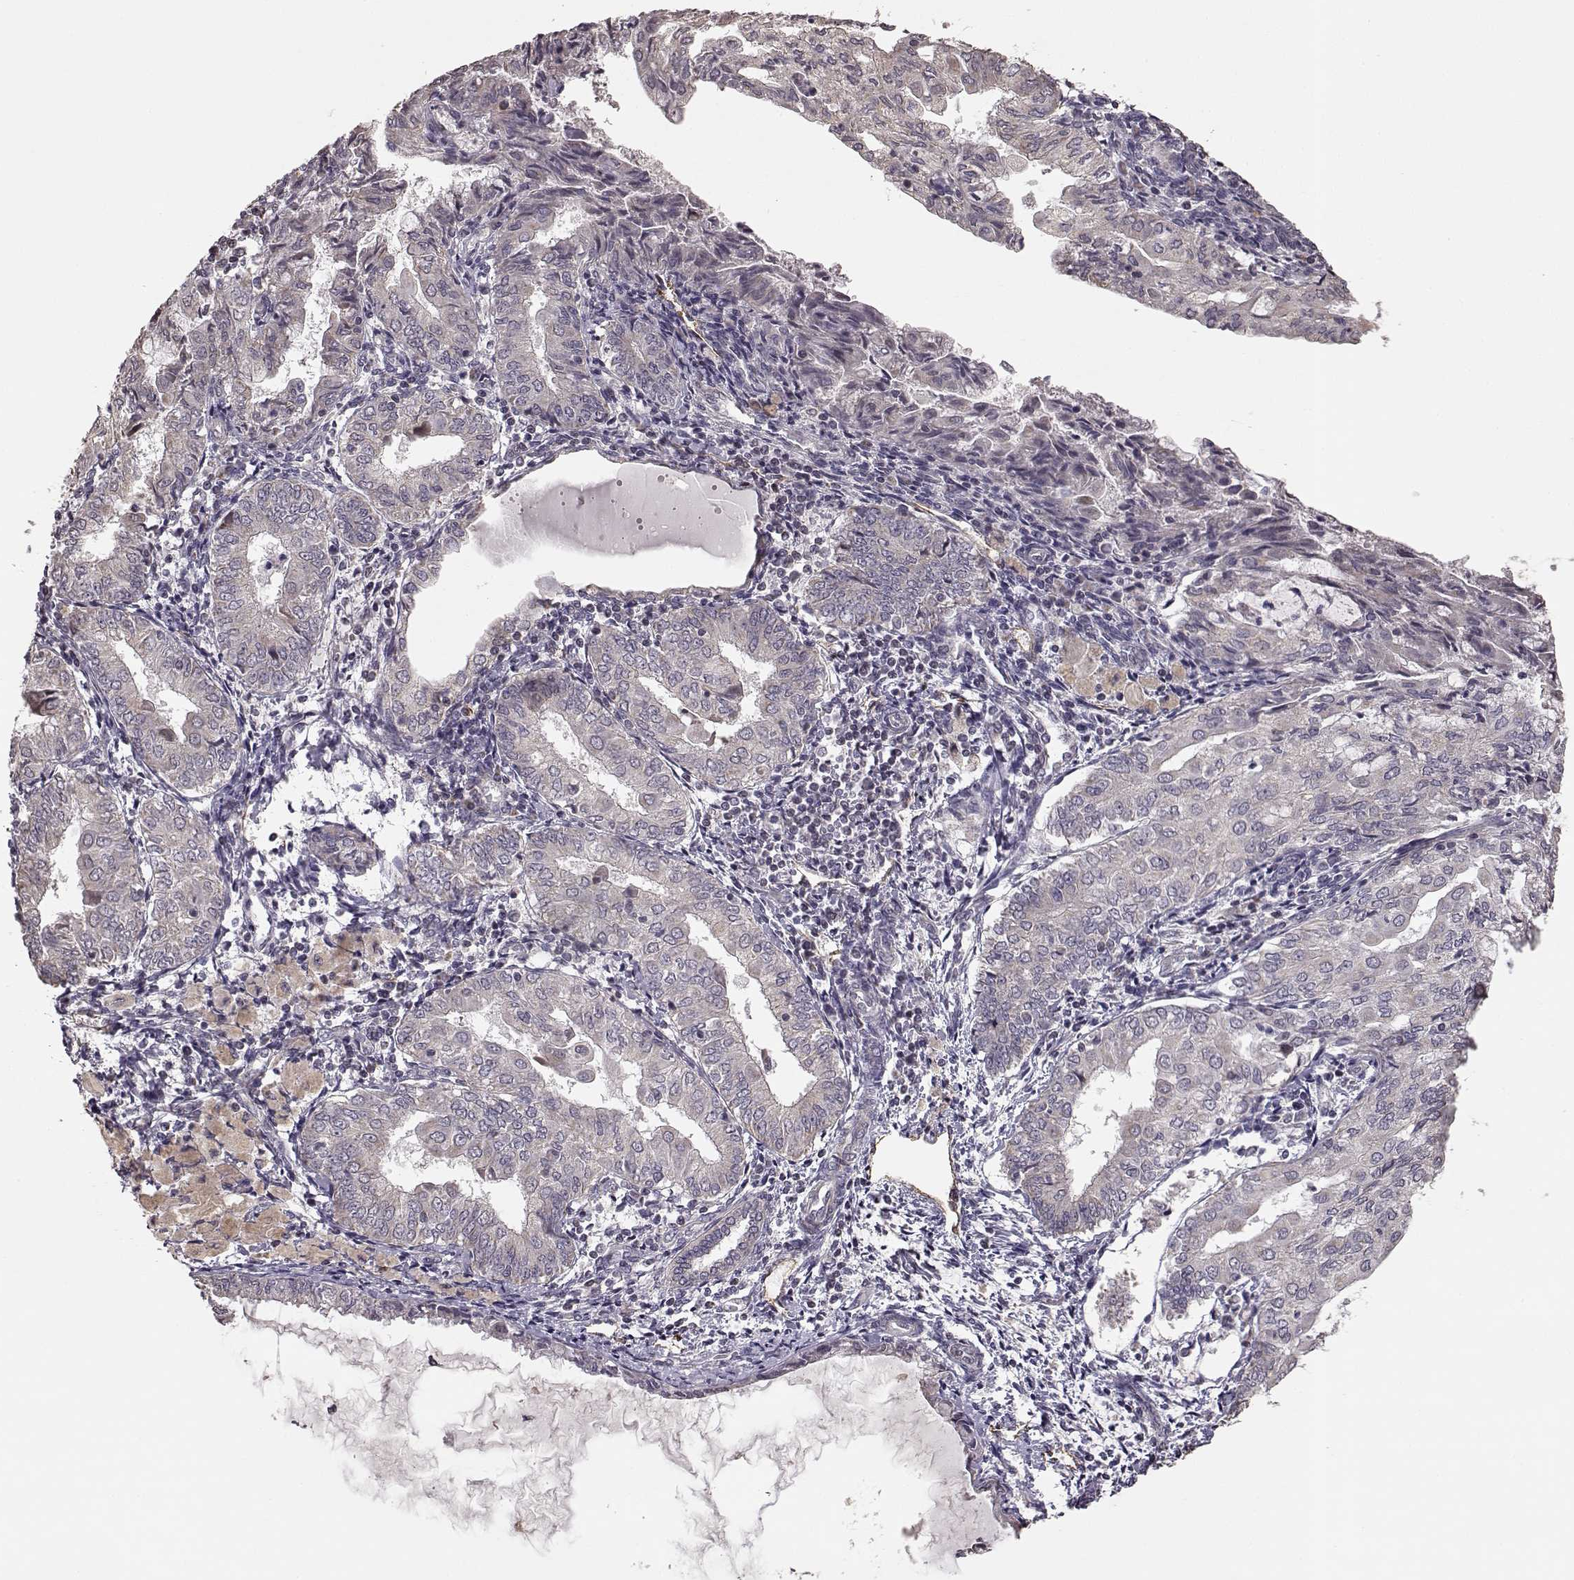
{"staining": {"intensity": "negative", "quantity": "none", "location": "none"}, "tissue": "endometrial cancer", "cell_type": "Tumor cells", "image_type": "cancer", "snomed": [{"axis": "morphology", "description": "Adenocarcinoma, NOS"}, {"axis": "topography", "description": "Endometrium"}], "caption": "Photomicrograph shows no significant protein expression in tumor cells of endometrial adenocarcinoma.", "gene": "BACH2", "patient": {"sex": "female", "age": 68}}